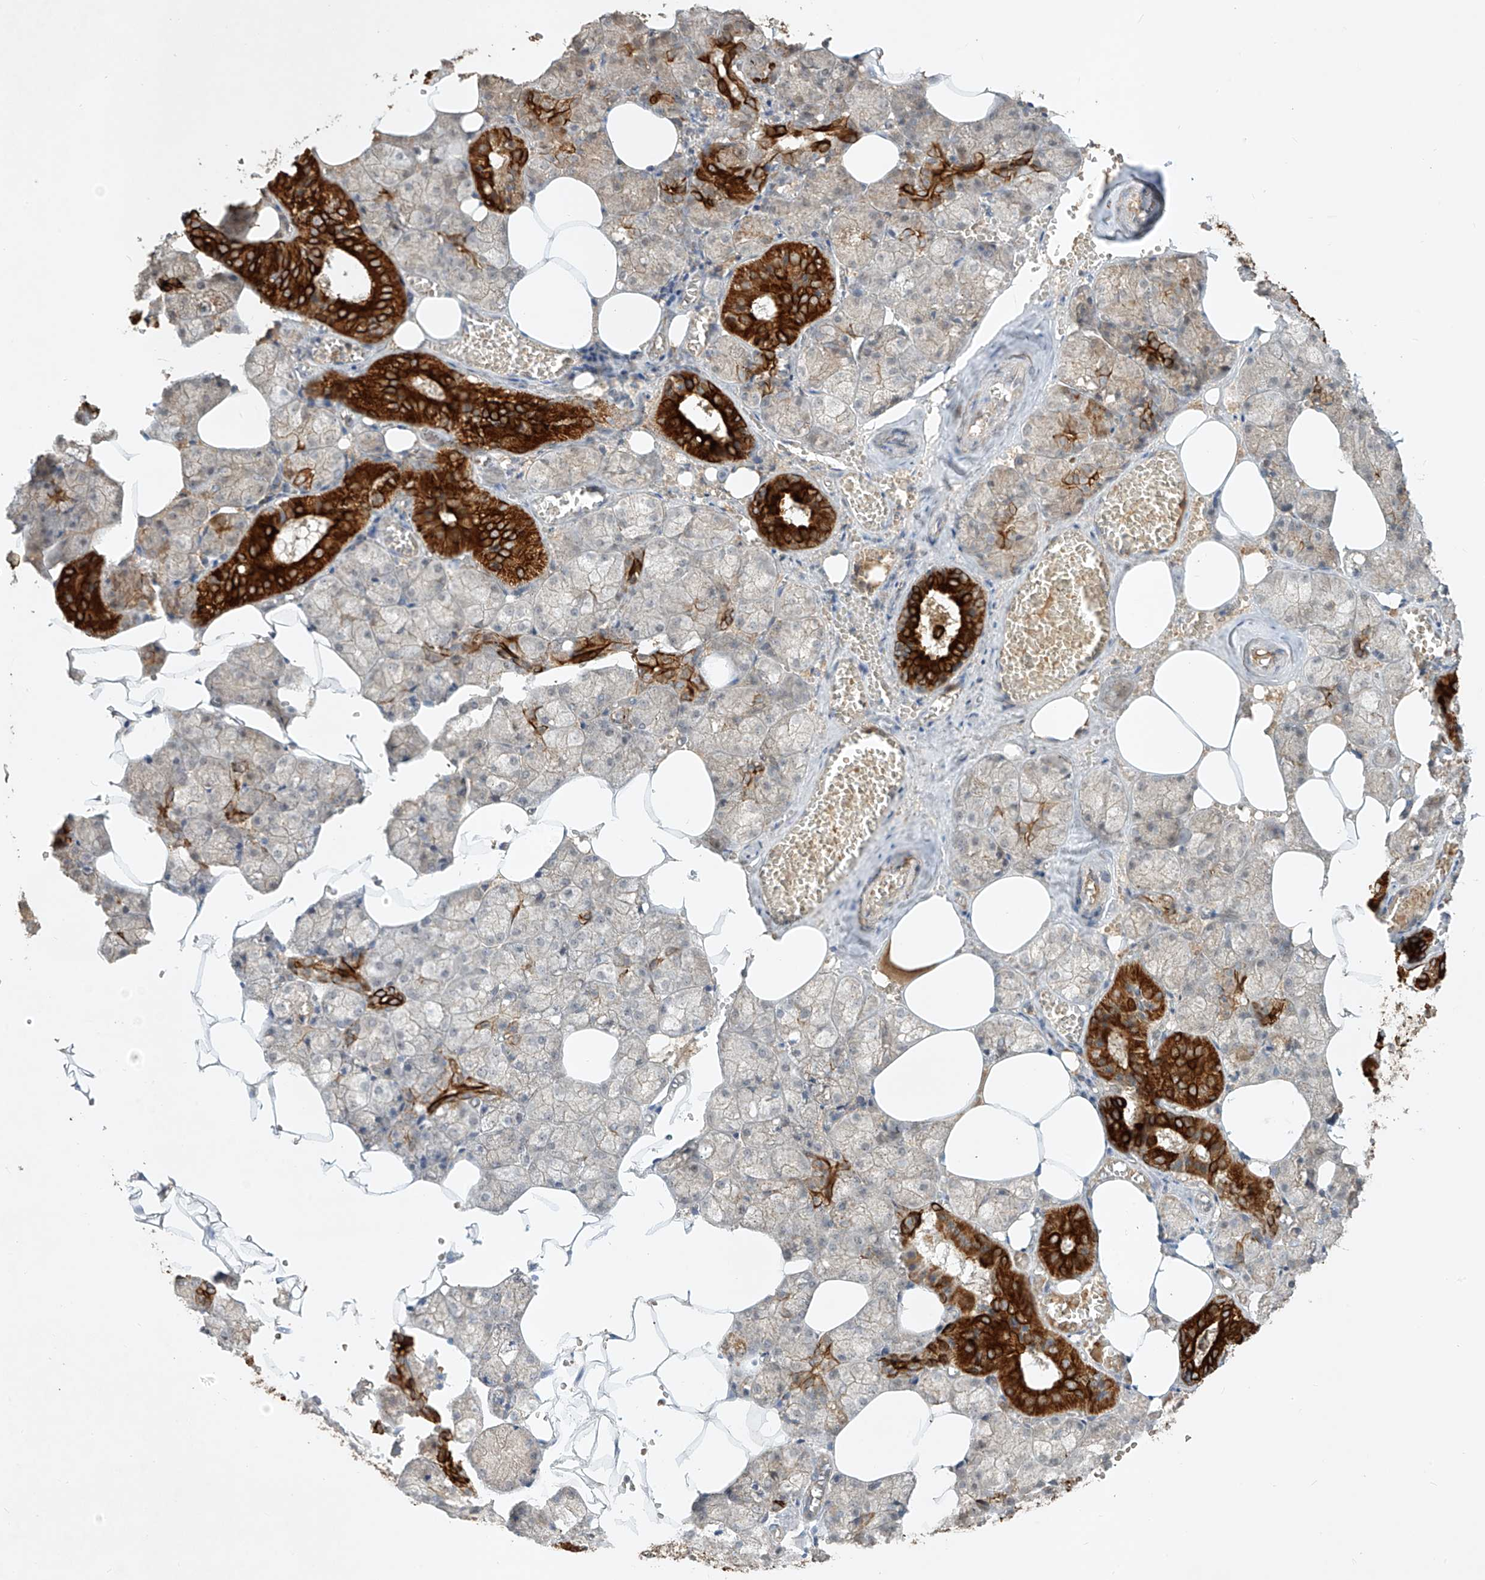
{"staining": {"intensity": "strong", "quantity": "<25%", "location": "cytoplasmic/membranous"}, "tissue": "salivary gland", "cell_type": "Glandular cells", "image_type": "normal", "snomed": [{"axis": "morphology", "description": "Normal tissue, NOS"}, {"axis": "topography", "description": "Salivary gland"}], "caption": "IHC (DAB) staining of benign salivary gland shows strong cytoplasmic/membranous protein expression in about <25% of glandular cells.", "gene": "KPNA7", "patient": {"sex": "male", "age": 62}}